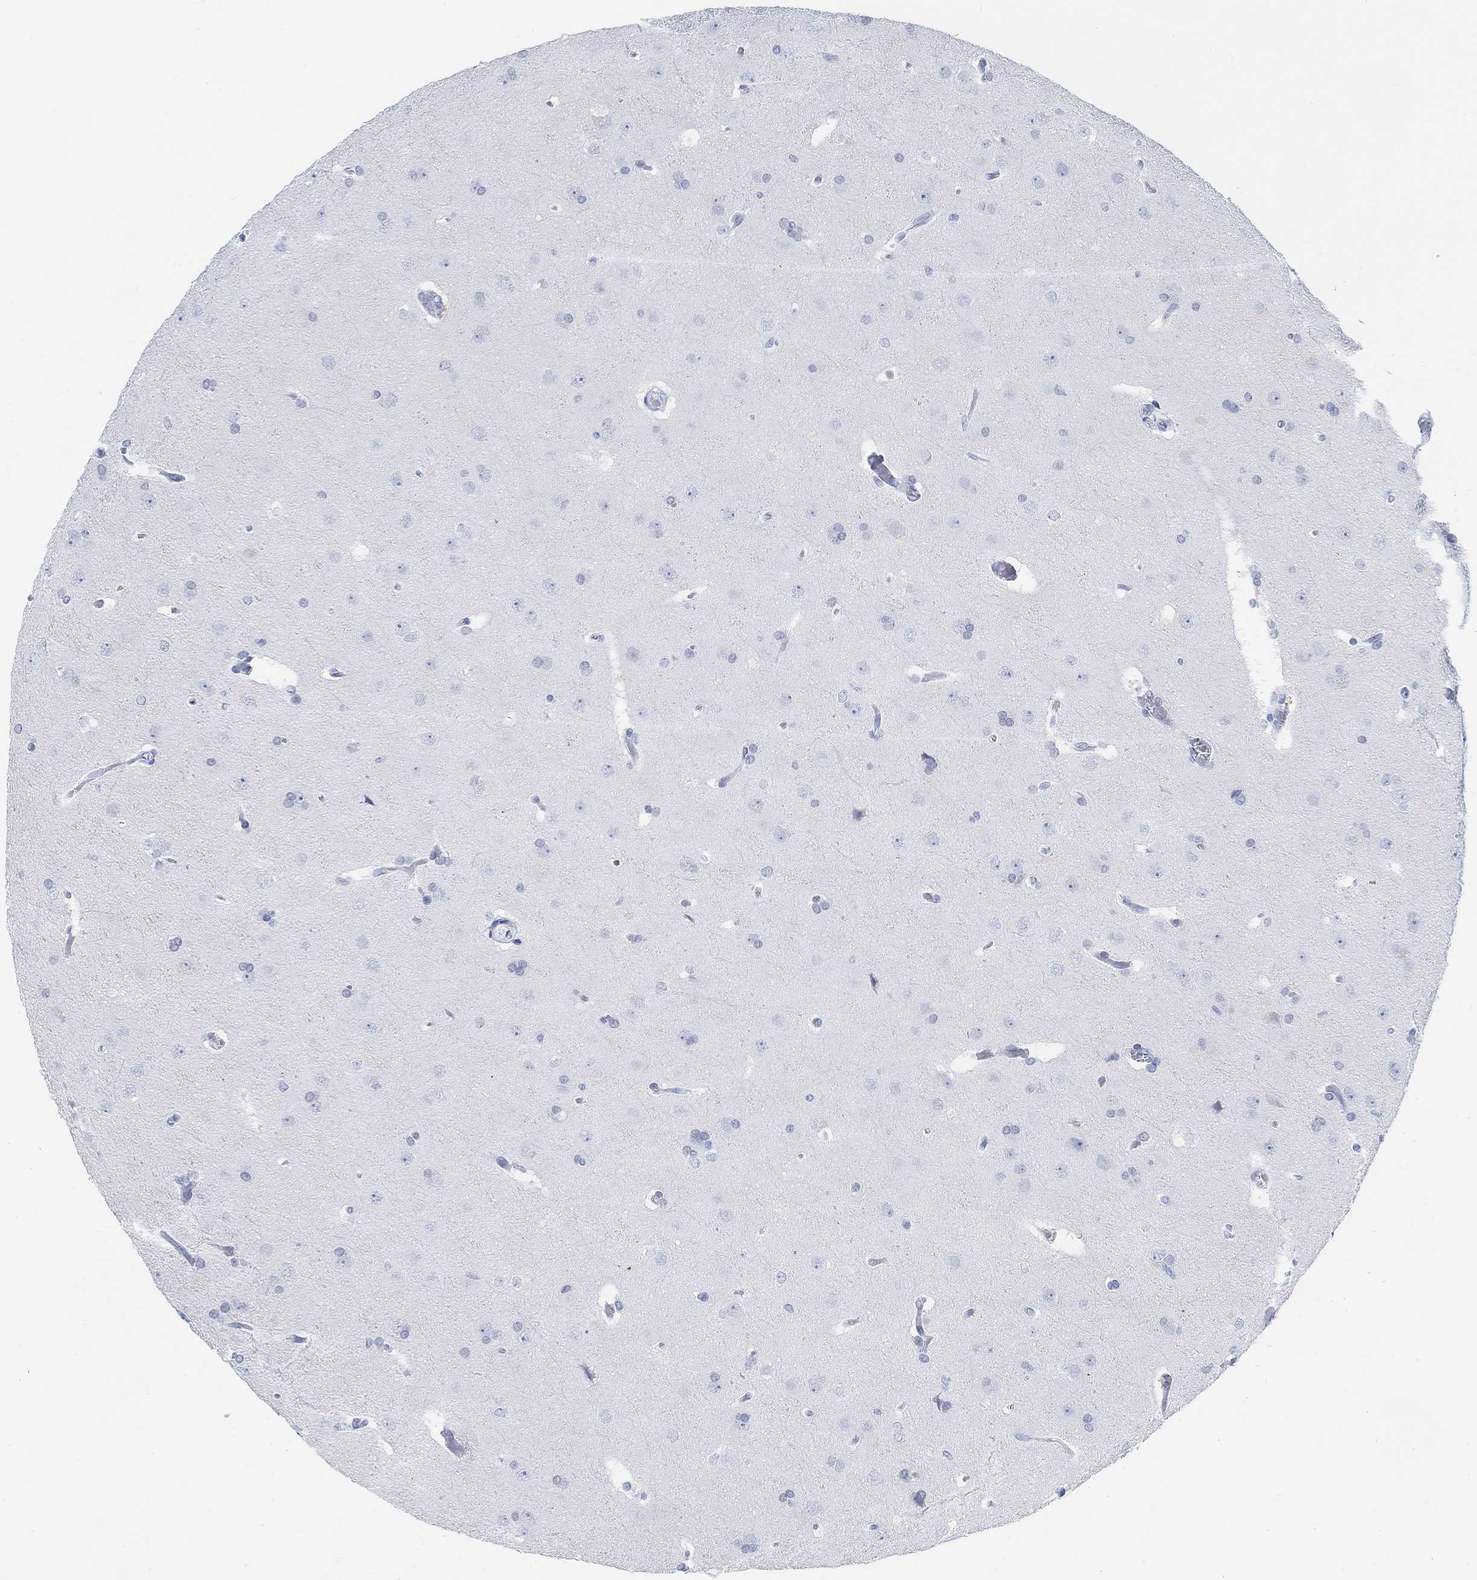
{"staining": {"intensity": "negative", "quantity": "none", "location": "none"}, "tissue": "glioma", "cell_type": "Tumor cells", "image_type": "cancer", "snomed": [{"axis": "morphology", "description": "Glioma, malignant, Low grade"}, {"axis": "topography", "description": "Brain"}], "caption": "DAB (3,3'-diaminobenzidine) immunohistochemical staining of glioma exhibits no significant staining in tumor cells.", "gene": "ENO4", "patient": {"sex": "female", "age": 32}}